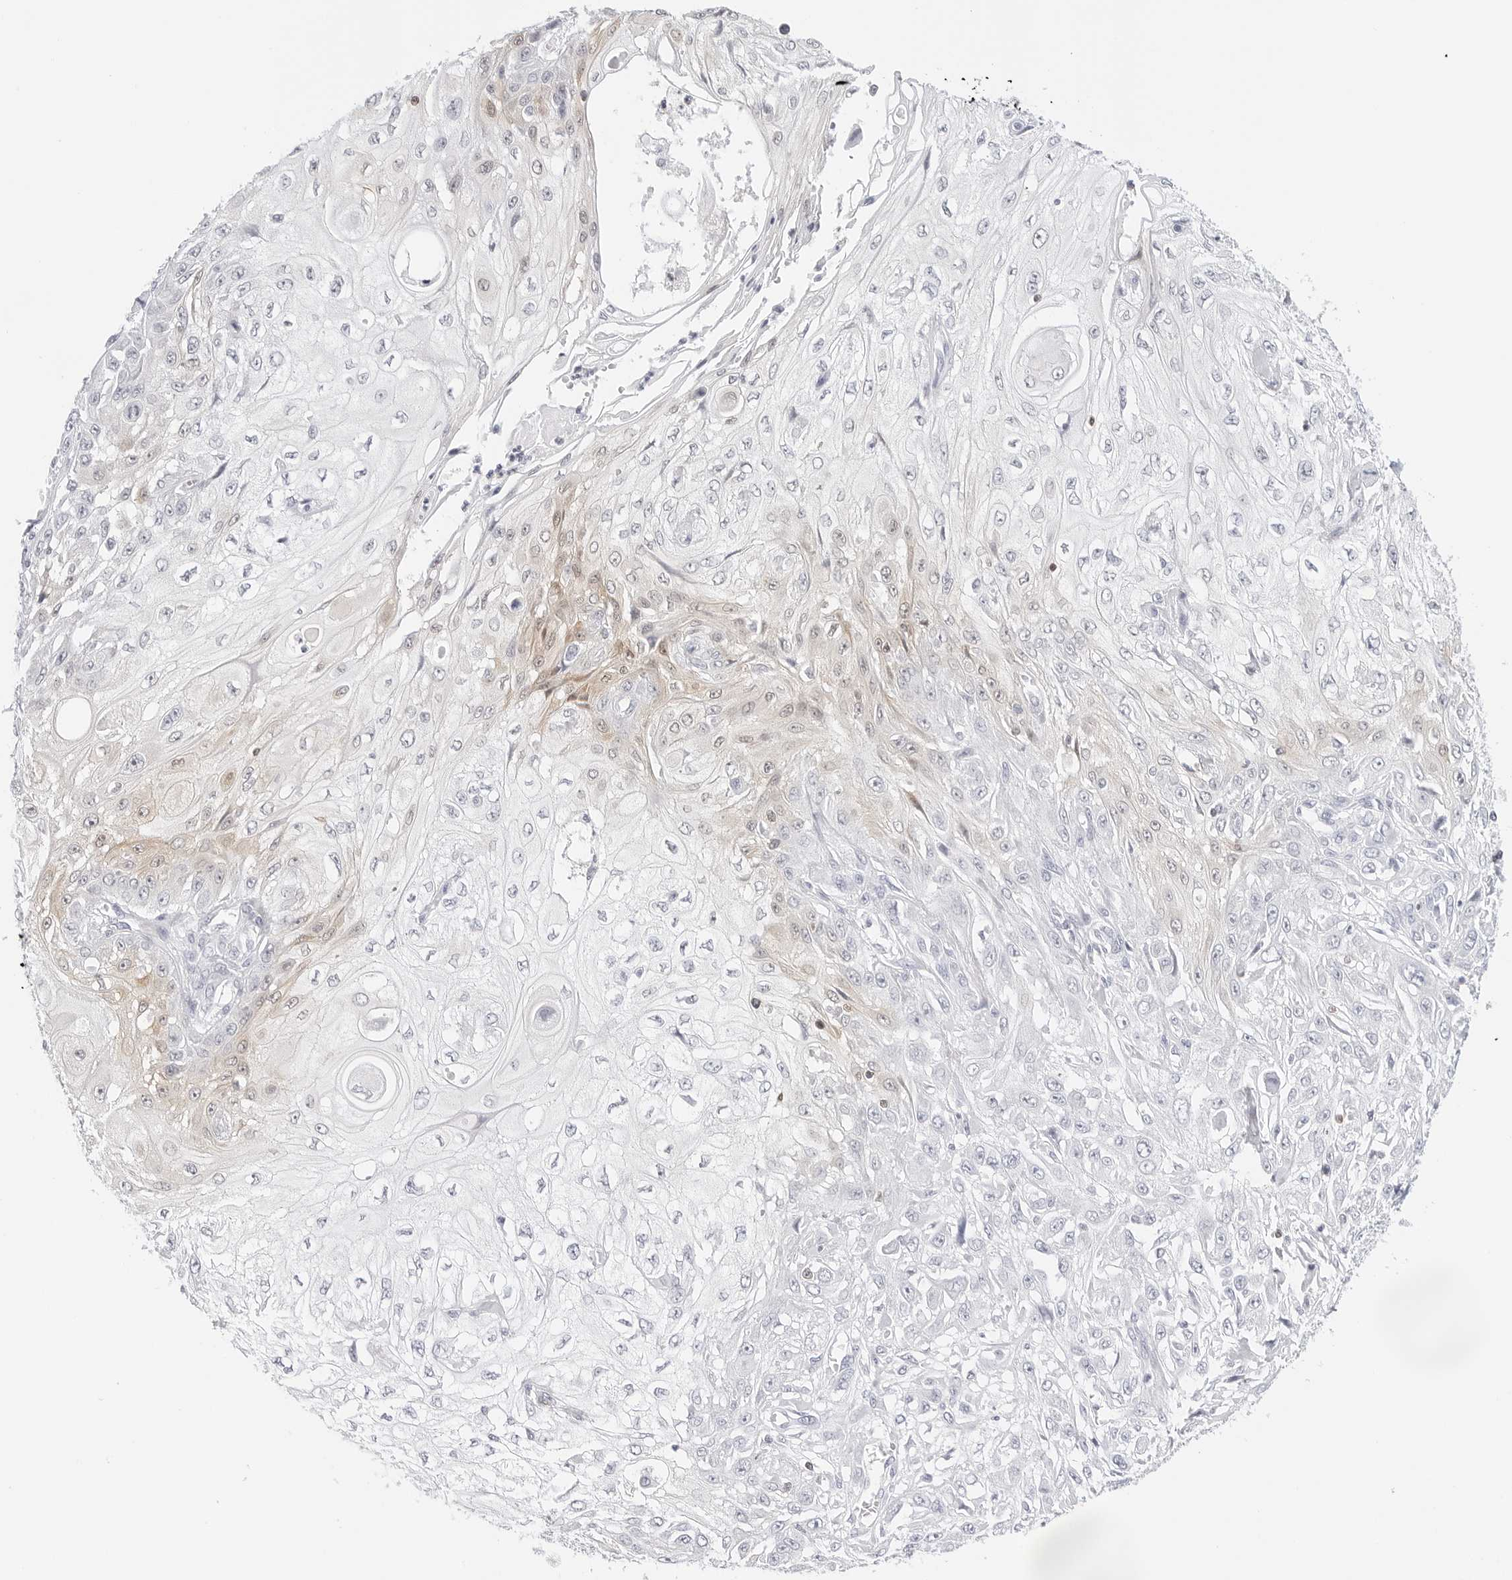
{"staining": {"intensity": "weak", "quantity": "<25%", "location": "cytoplasmic/membranous"}, "tissue": "skin cancer", "cell_type": "Tumor cells", "image_type": "cancer", "snomed": [{"axis": "morphology", "description": "Squamous cell carcinoma, NOS"}, {"axis": "morphology", "description": "Squamous cell carcinoma, metastatic, NOS"}, {"axis": "topography", "description": "Skin"}, {"axis": "topography", "description": "Lymph node"}], "caption": "Immunohistochemistry (IHC) photomicrograph of skin cancer stained for a protein (brown), which shows no staining in tumor cells. Brightfield microscopy of IHC stained with DAB (brown) and hematoxylin (blue), captured at high magnification.", "gene": "SLC9A3R1", "patient": {"sex": "male", "age": 75}}